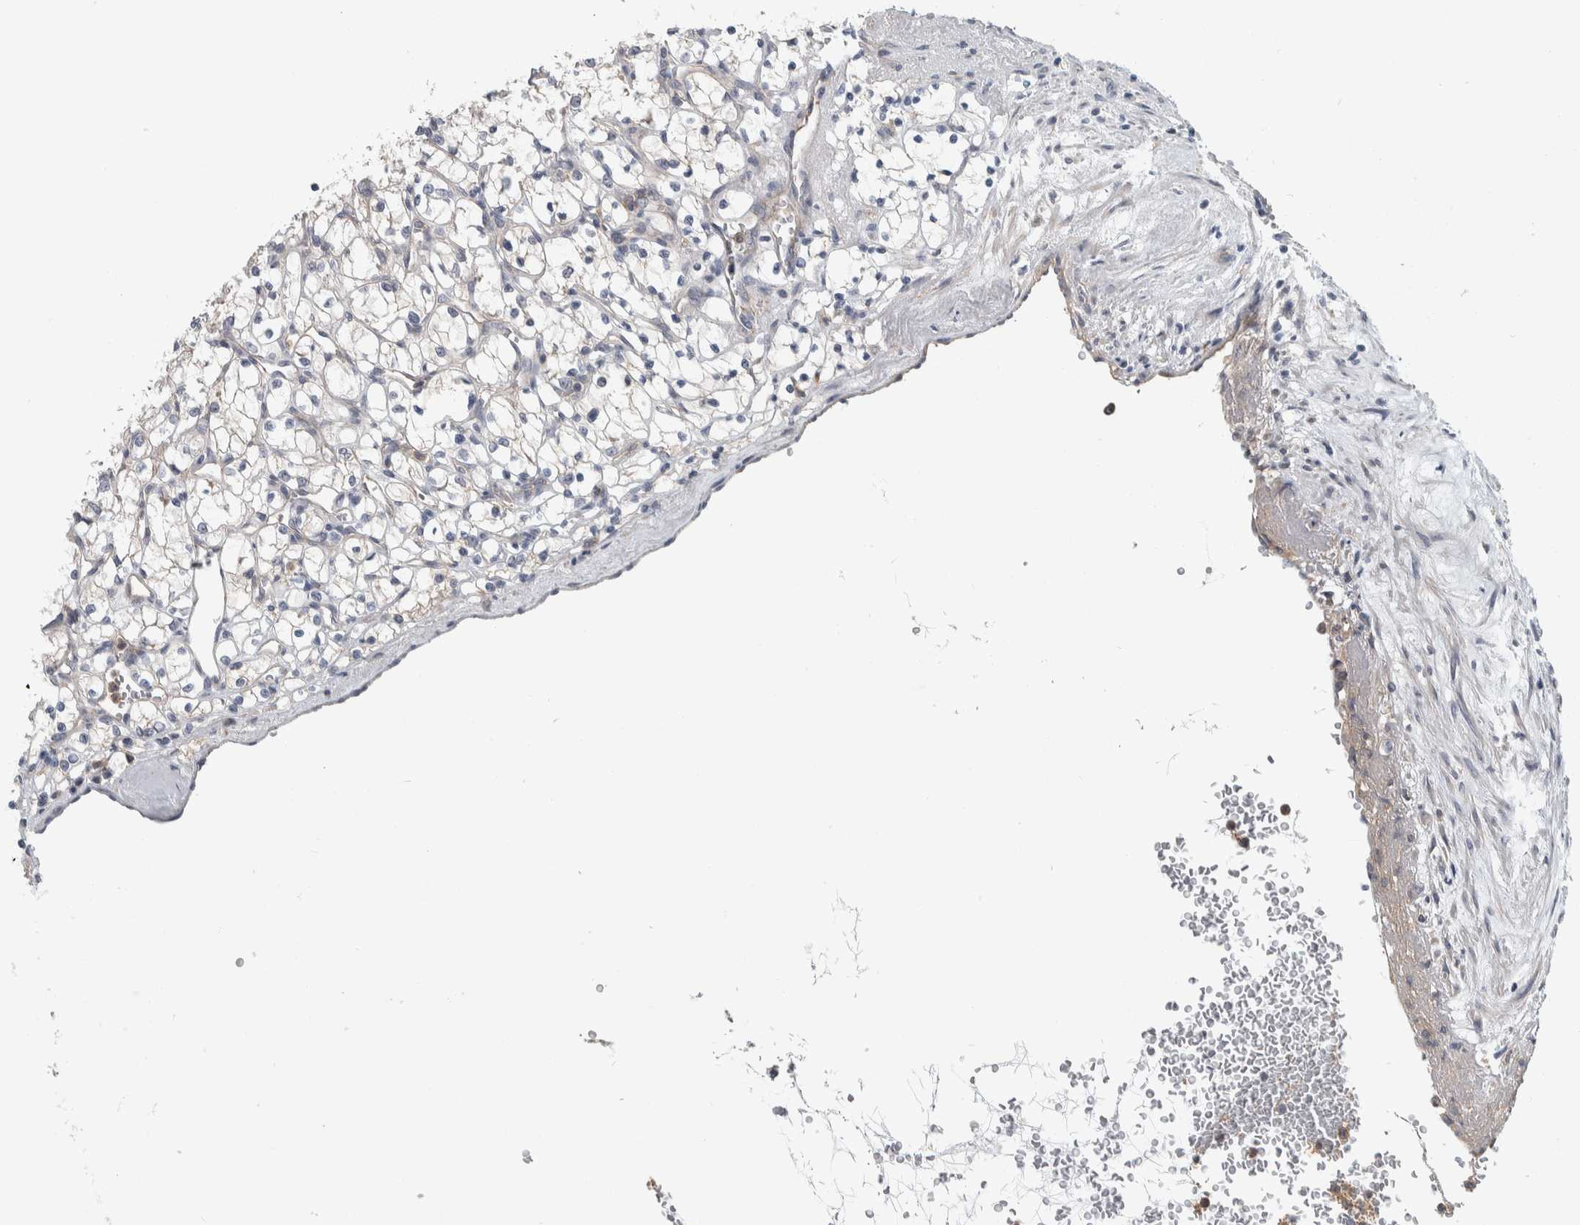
{"staining": {"intensity": "negative", "quantity": "none", "location": "none"}, "tissue": "renal cancer", "cell_type": "Tumor cells", "image_type": "cancer", "snomed": [{"axis": "morphology", "description": "Adenocarcinoma, NOS"}, {"axis": "topography", "description": "Kidney"}], "caption": "Tumor cells are negative for brown protein staining in adenocarcinoma (renal). (DAB (3,3'-diaminobenzidine) immunohistochemistry (IHC), high magnification).", "gene": "KCNJ3", "patient": {"sex": "female", "age": 69}}